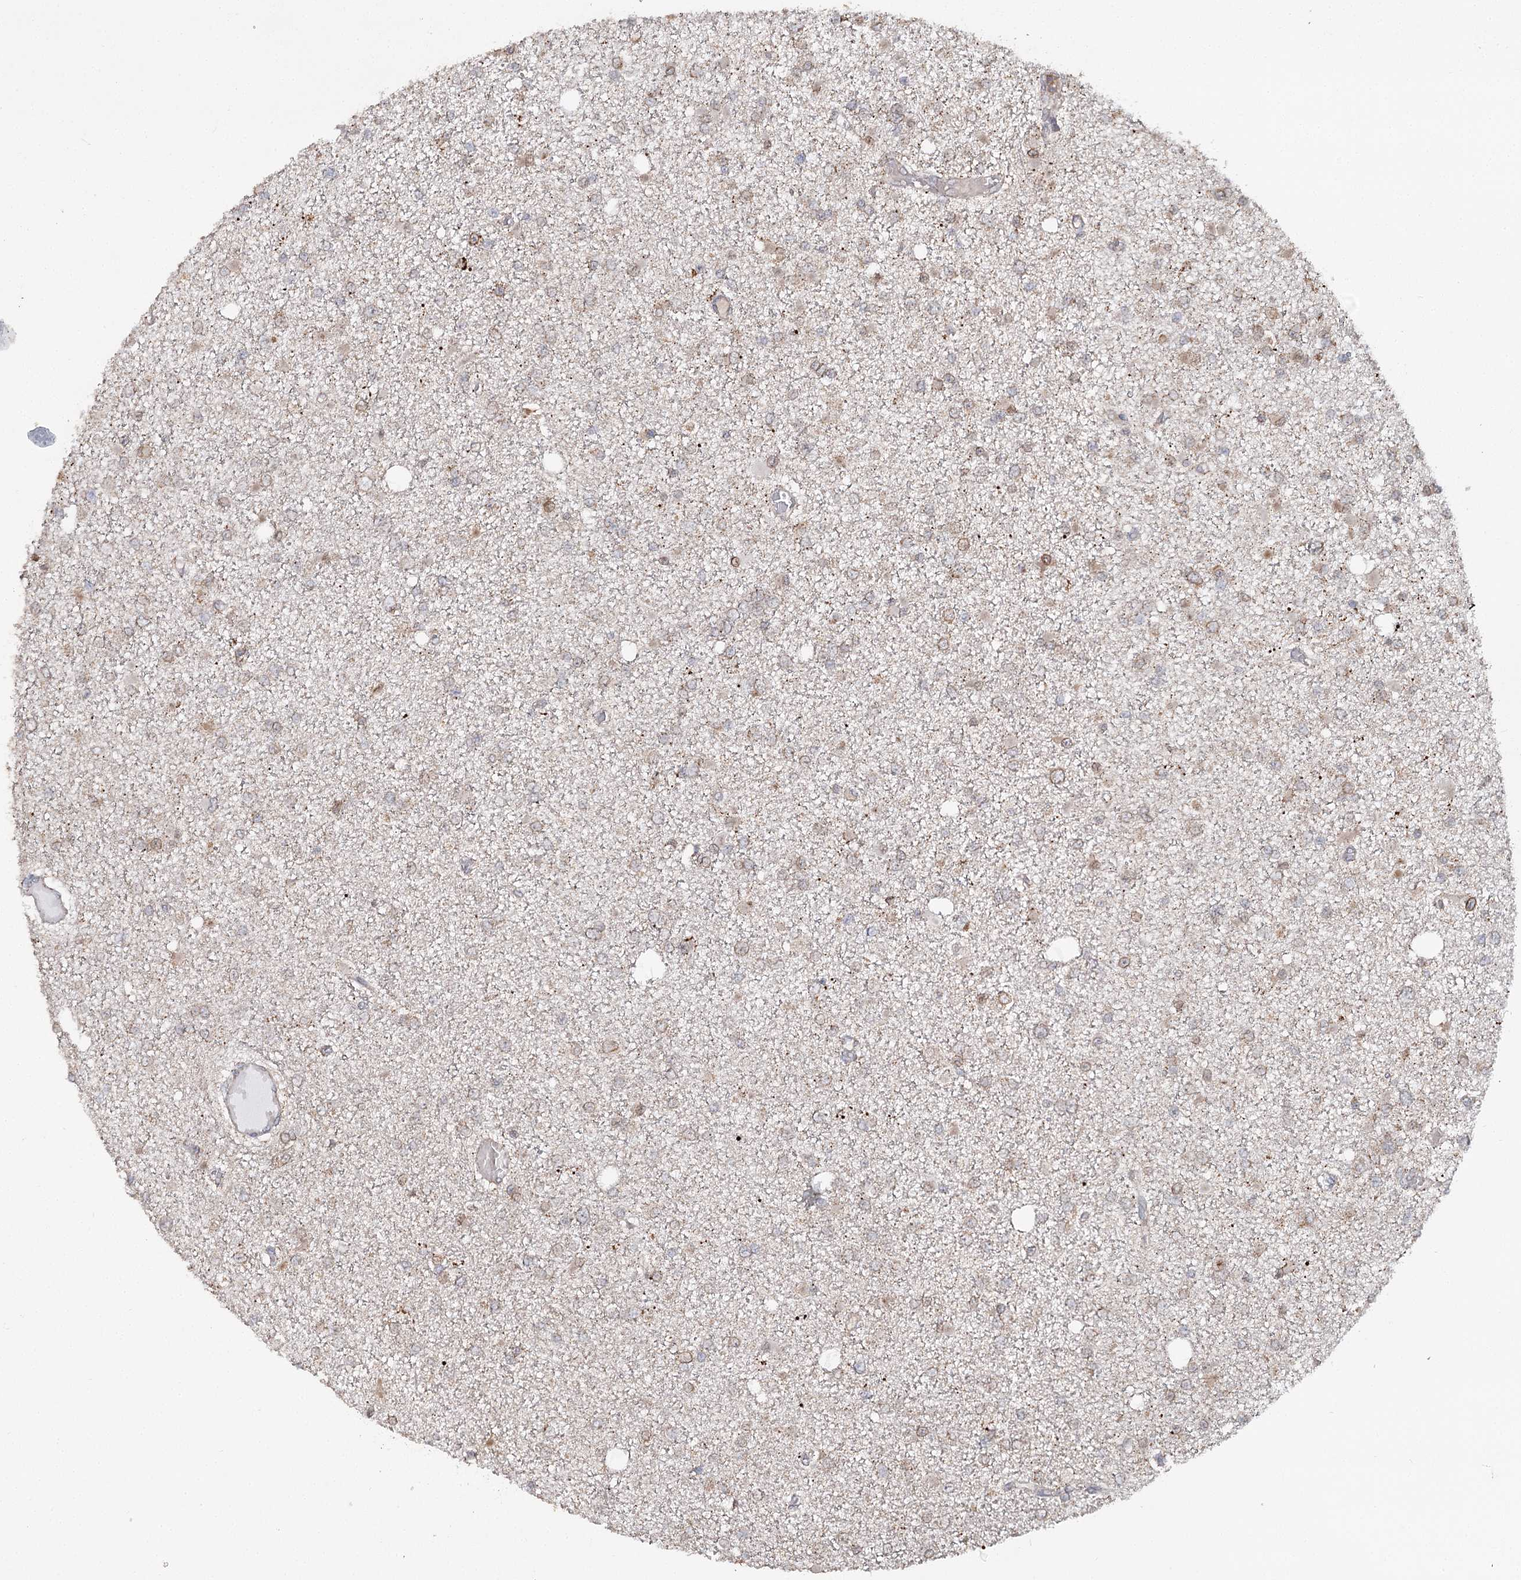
{"staining": {"intensity": "weak", "quantity": "<25%", "location": "cytoplasmic/membranous"}, "tissue": "glioma", "cell_type": "Tumor cells", "image_type": "cancer", "snomed": [{"axis": "morphology", "description": "Glioma, malignant, Low grade"}, {"axis": "topography", "description": "Brain"}], "caption": "Immunohistochemistry (IHC) of human glioma exhibits no staining in tumor cells.", "gene": "ZNRF3", "patient": {"sex": "female", "age": 22}}